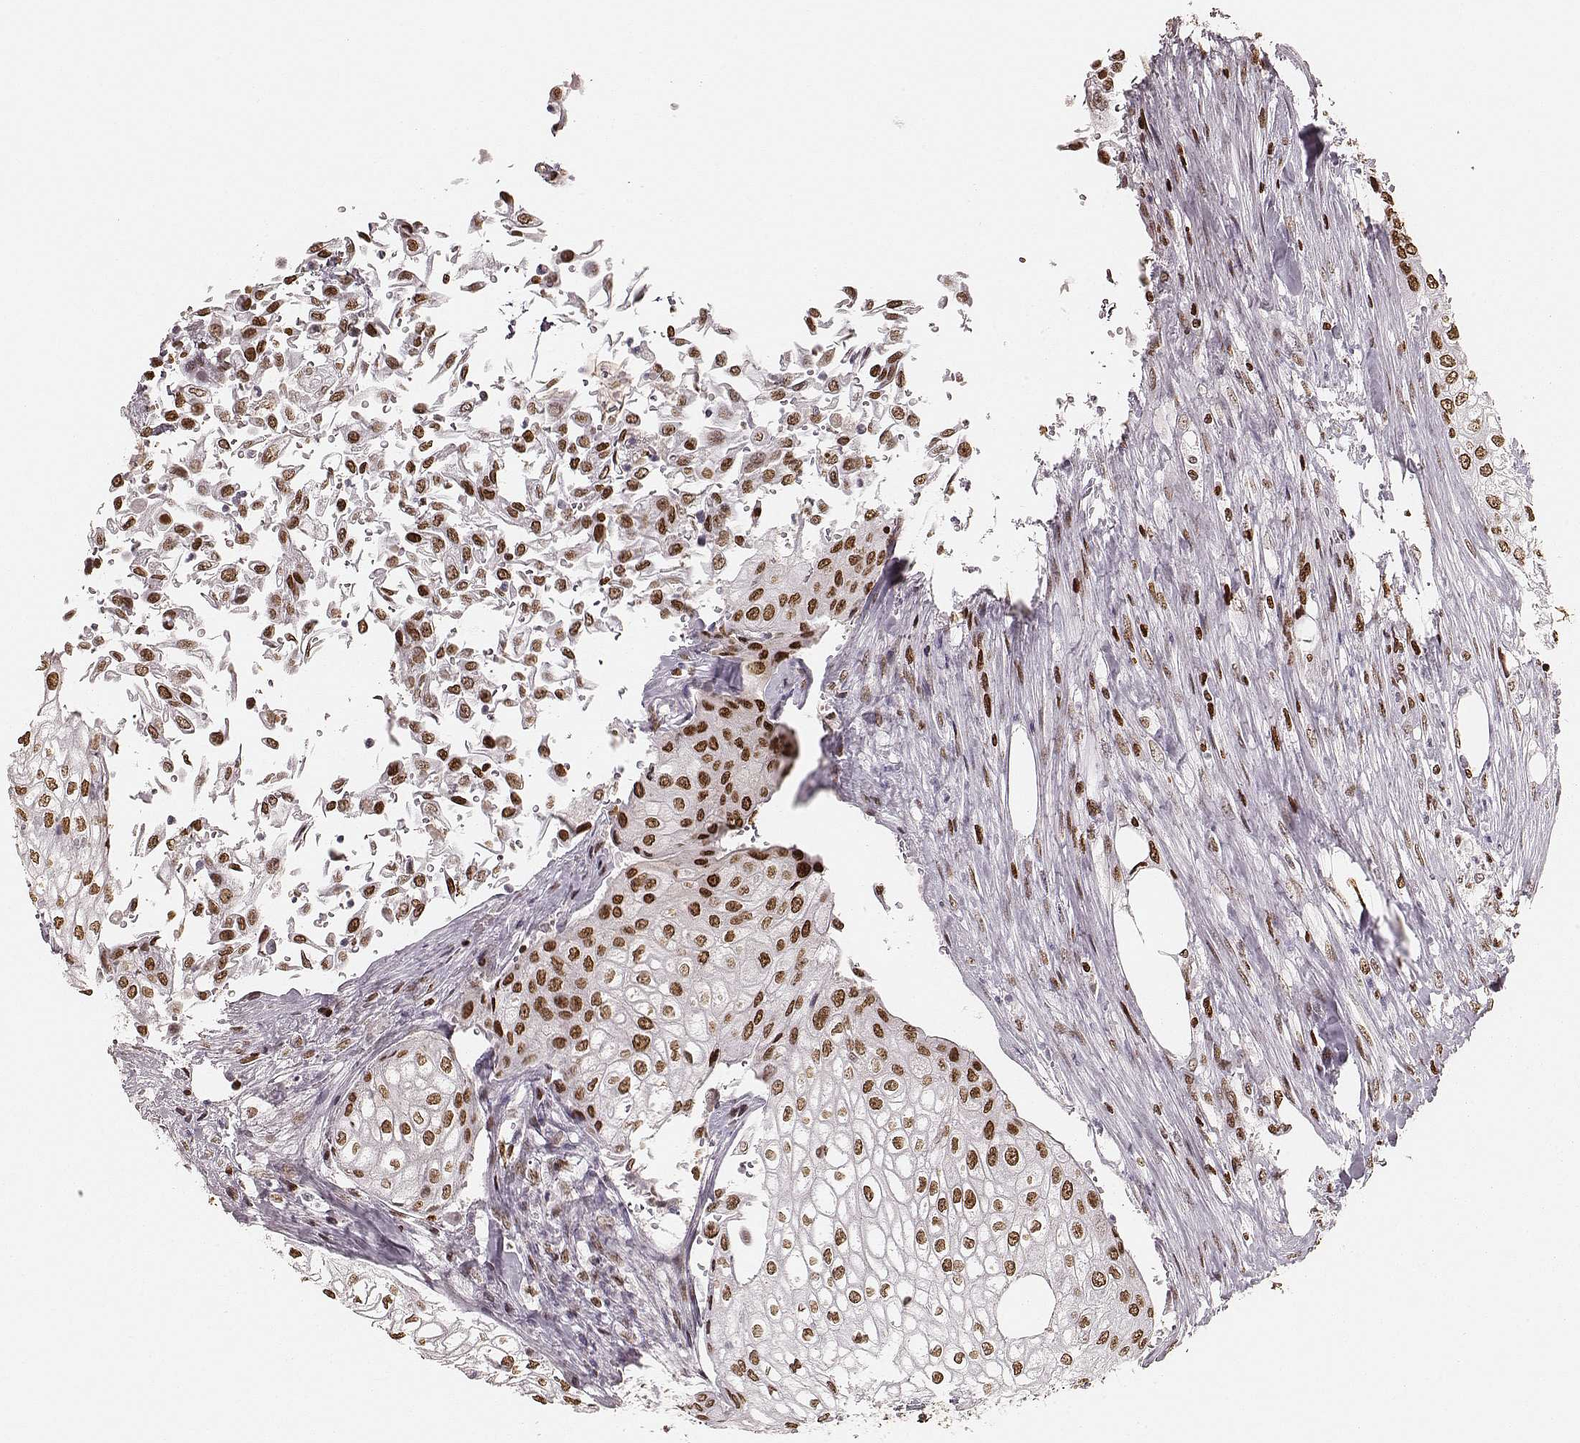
{"staining": {"intensity": "moderate", "quantity": ">75%", "location": "nuclear"}, "tissue": "urothelial cancer", "cell_type": "Tumor cells", "image_type": "cancer", "snomed": [{"axis": "morphology", "description": "Urothelial carcinoma, High grade"}, {"axis": "topography", "description": "Urinary bladder"}], "caption": "Urothelial cancer stained with DAB (3,3'-diaminobenzidine) immunohistochemistry (IHC) reveals medium levels of moderate nuclear expression in about >75% of tumor cells. Nuclei are stained in blue.", "gene": "PARP1", "patient": {"sex": "male", "age": 62}}